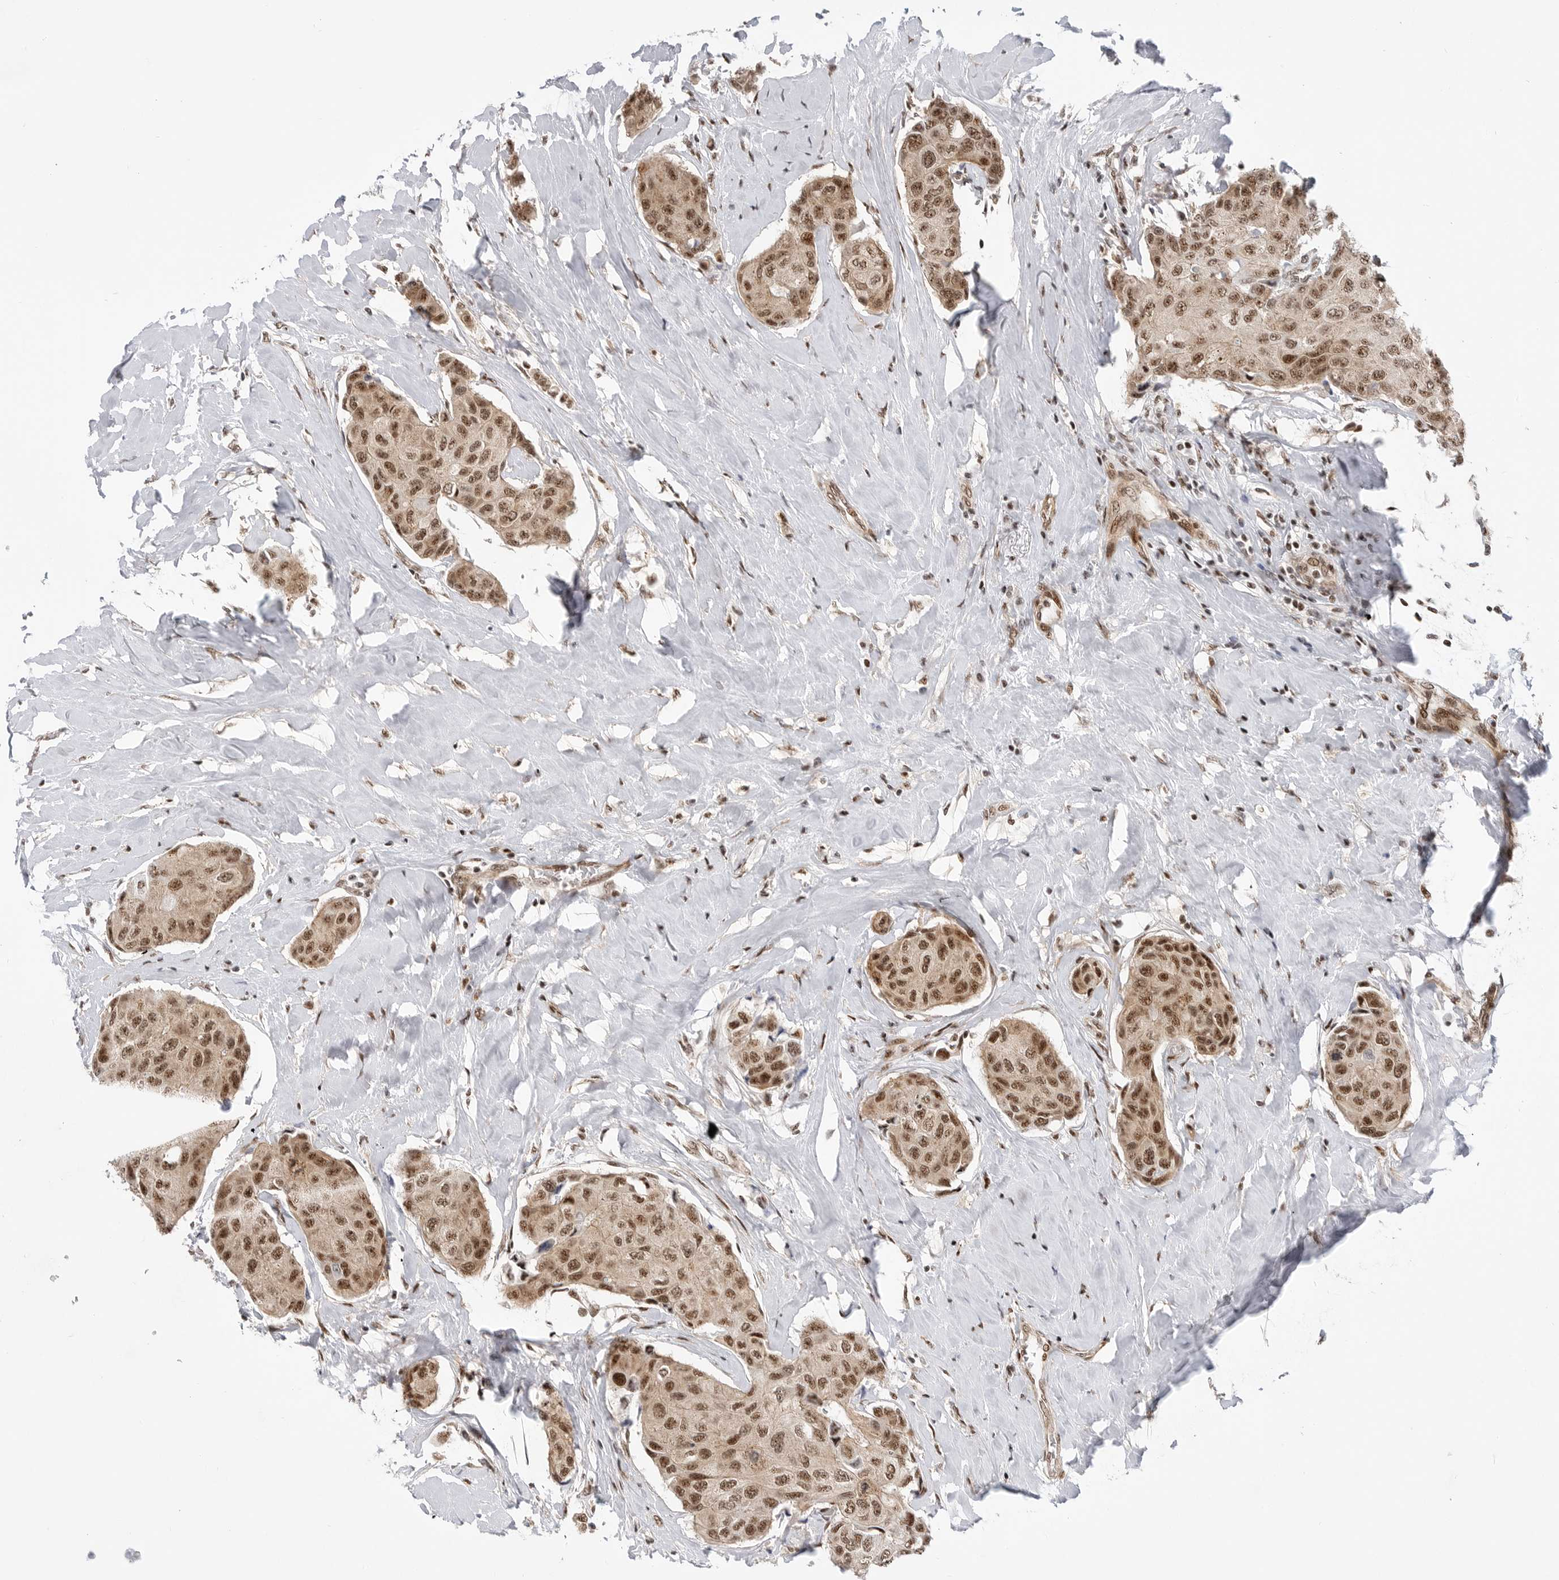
{"staining": {"intensity": "moderate", "quantity": ">75%", "location": "cytoplasmic/membranous,nuclear"}, "tissue": "breast cancer", "cell_type": "Tumor cells", "image_type": "cancer", "snomed": [{"axis": "morphology", "description": "Duct carcinoma"}, {"axis": "topography", "description": "Breast"}], "caption": "Immunohistochemical staining of human breast infiltrating ductal carcinoma exhibits moderate cytoplasmic/membranous and nuclear protein staining in about >75% of tumor cells.", "gene": "GPATCH2", "patient": {"sex": "female", "age": 80}}